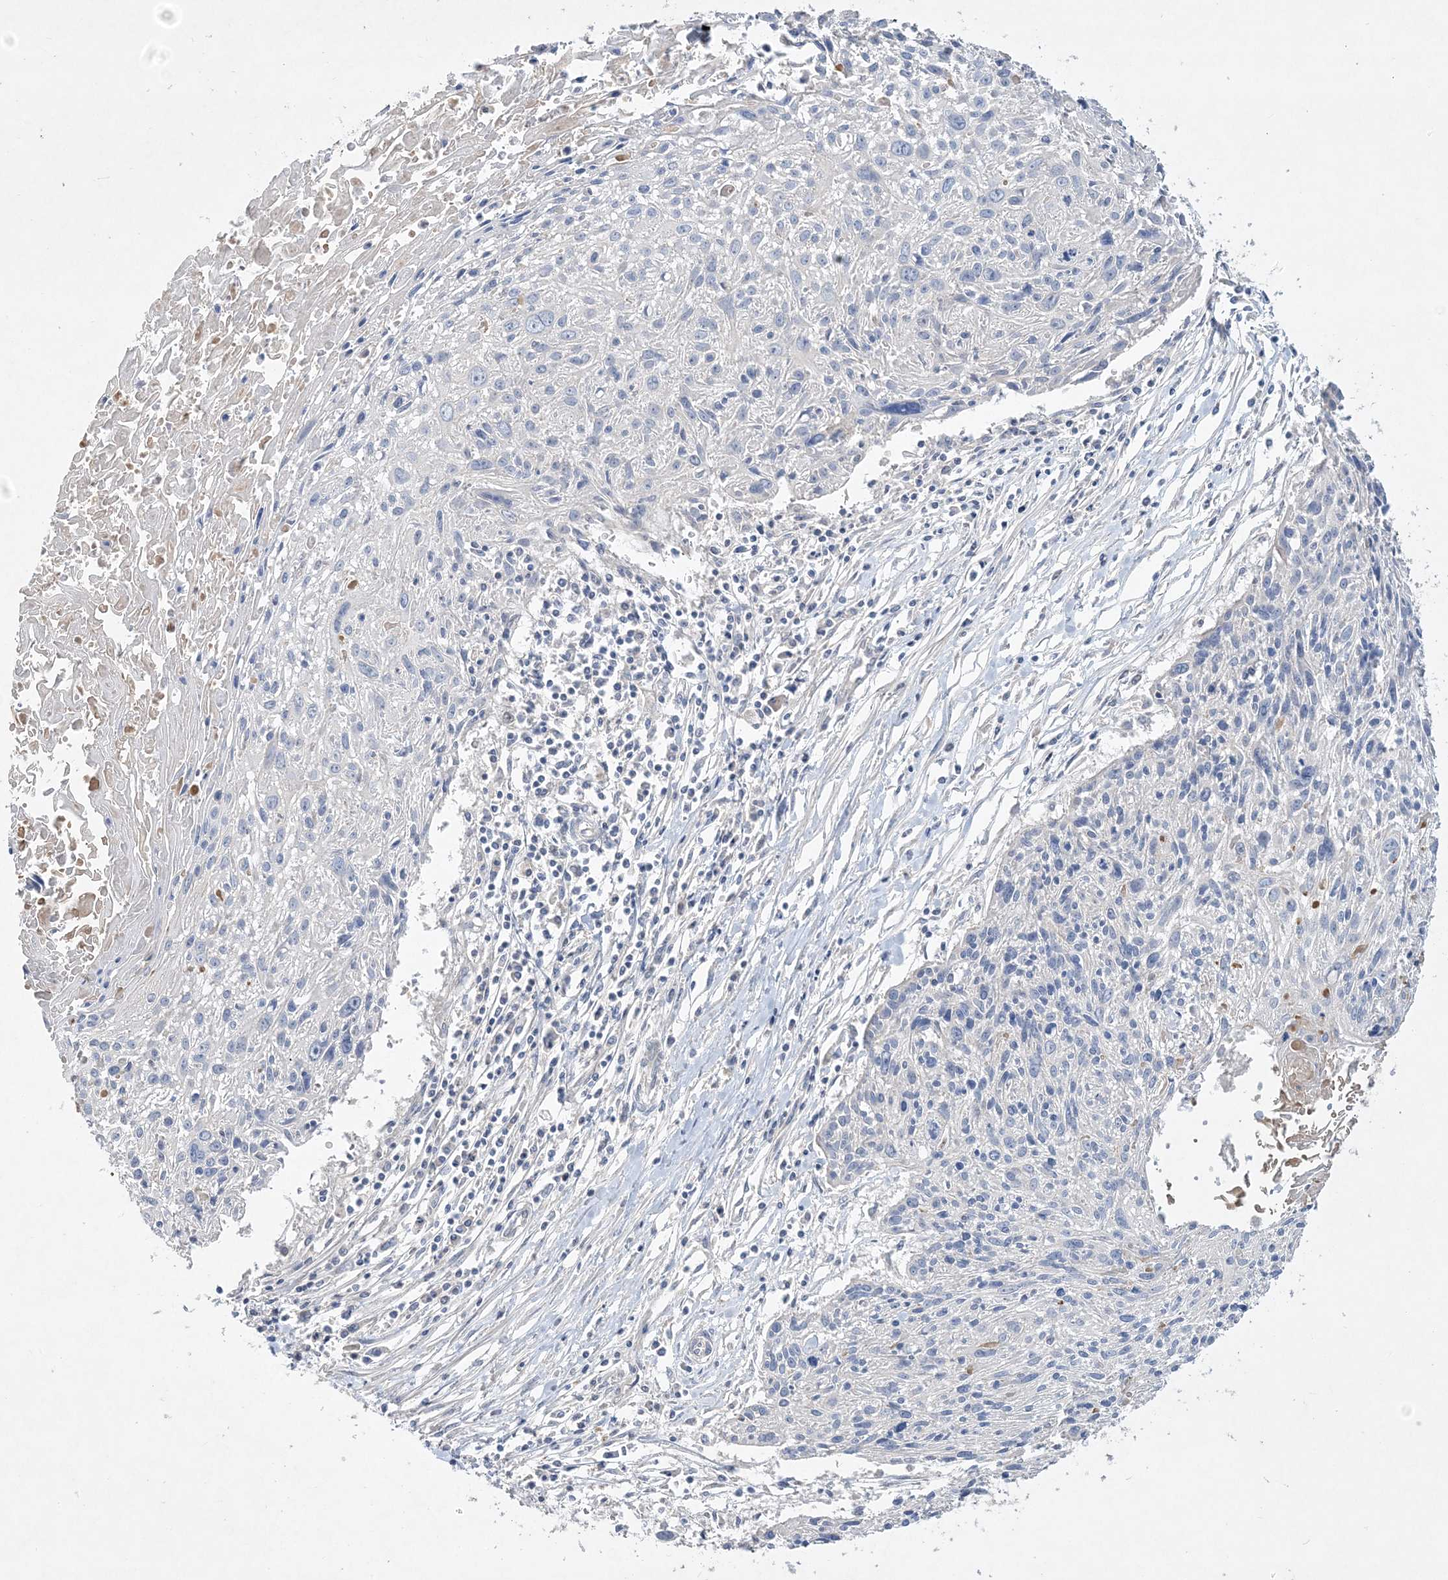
{"staining": {"intensity": "negative", "quantity": "none", "location": "none"}, "tissue": "cervical cancer", "cell_type": "Tumor cells", "image_type": "cancer", "snomed": [{"axis": "morphology", "description": "Squamous cell carcinoma, NOS"}, {"axis": "topography", "description": "Cervix"}], "caption": "The micrograph reveals no significant expression in tumor cells of cervical squamous cell carcinoma.", "gene": "ADCK2", "patient": {"sex": "female", "age": 51}}